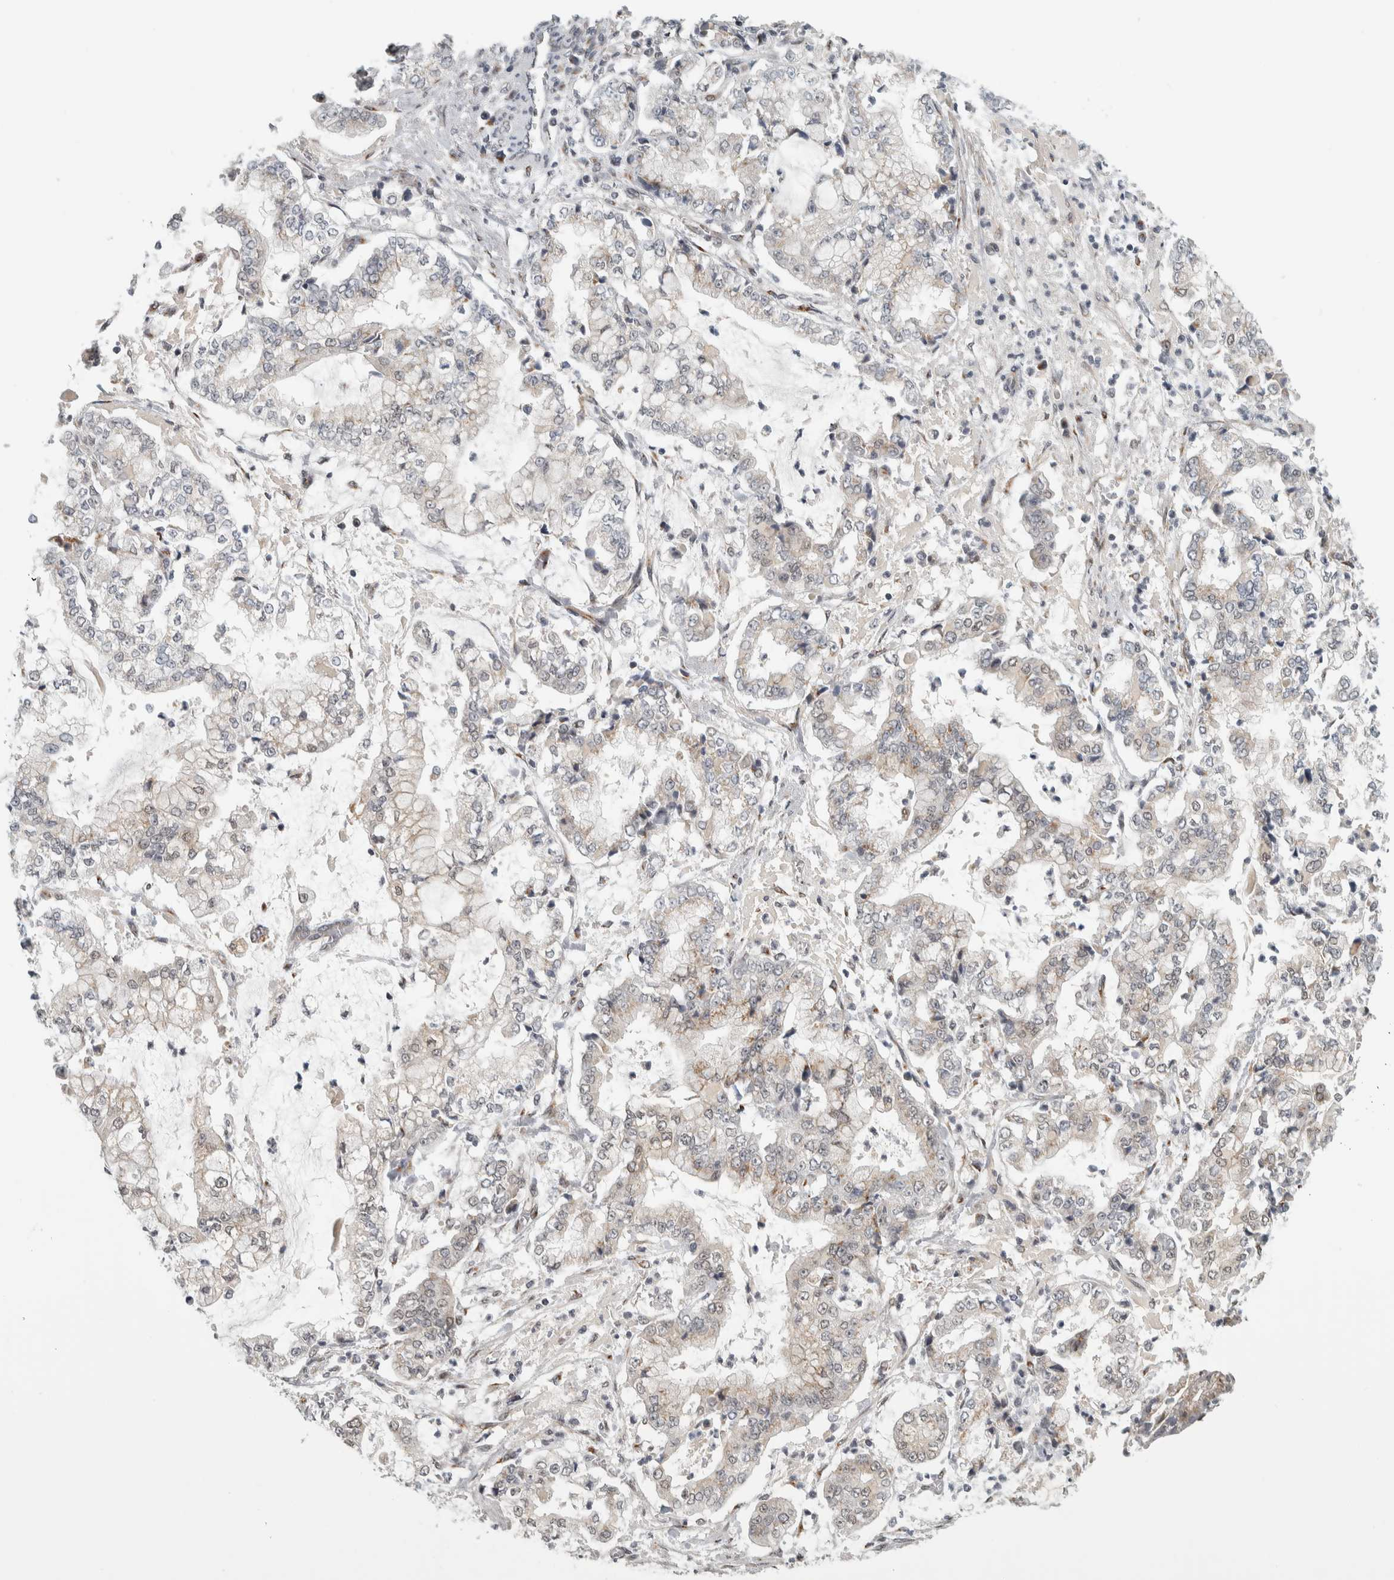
{"staining": {"intensity": "weak", "quantity": "<25%", "location": "cytoplasmic/membranous"}, "tissue": "stomach cancer", "cell_type": "Tumor cells", "image_type": "cancer", "snomed": [{"axis": "morphology", "description": "Adenocarcinoma, NOS"}, {"axis": "topography", "description": "Stomach"}], "caption": "A photomicrograph of human stomach cancer (adenocarcinoma) is negative for staining in tumor cells.", "gene": "ZMYND8", "patient": {"sex": "male", "age": 76}}